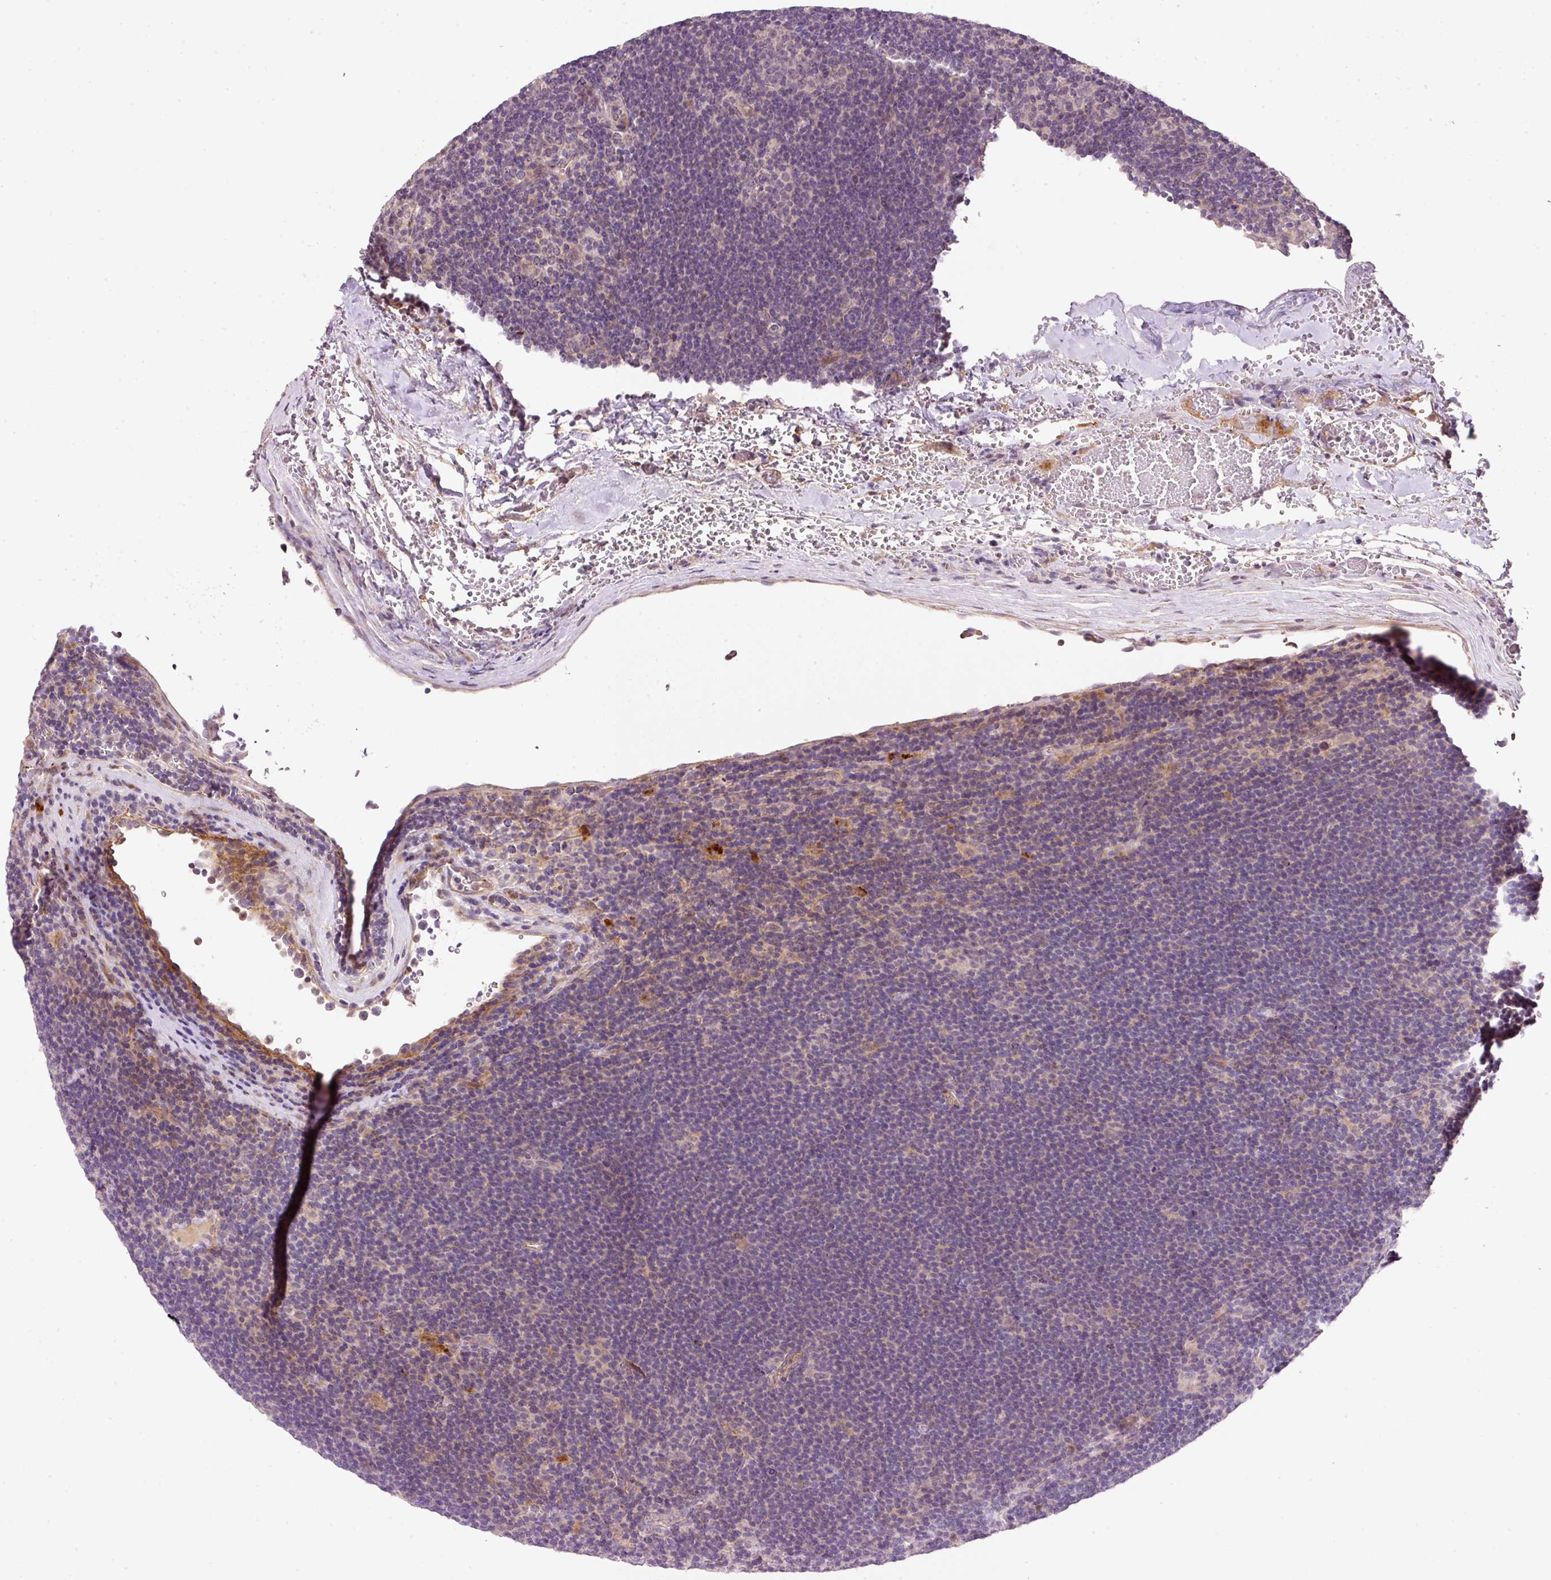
{"staining": {"intensity": "negative", "quantity": "none", "location": "none"}, "tissue": "lymphoma", "cell_type": "Tumor cells", "image_type": "cancer", "snomed": [{"axis": "morphology", "description": "Hodgkin's disease, NOS"}, {"axis": "topography", "description": "Lymph node"}], "caption": "Histopathology image shows no protein staining in tumor cells of Hodgkin's disease tissue.", "gene": "TIRAP", "patient": {"sex": "female", "age": 57}}